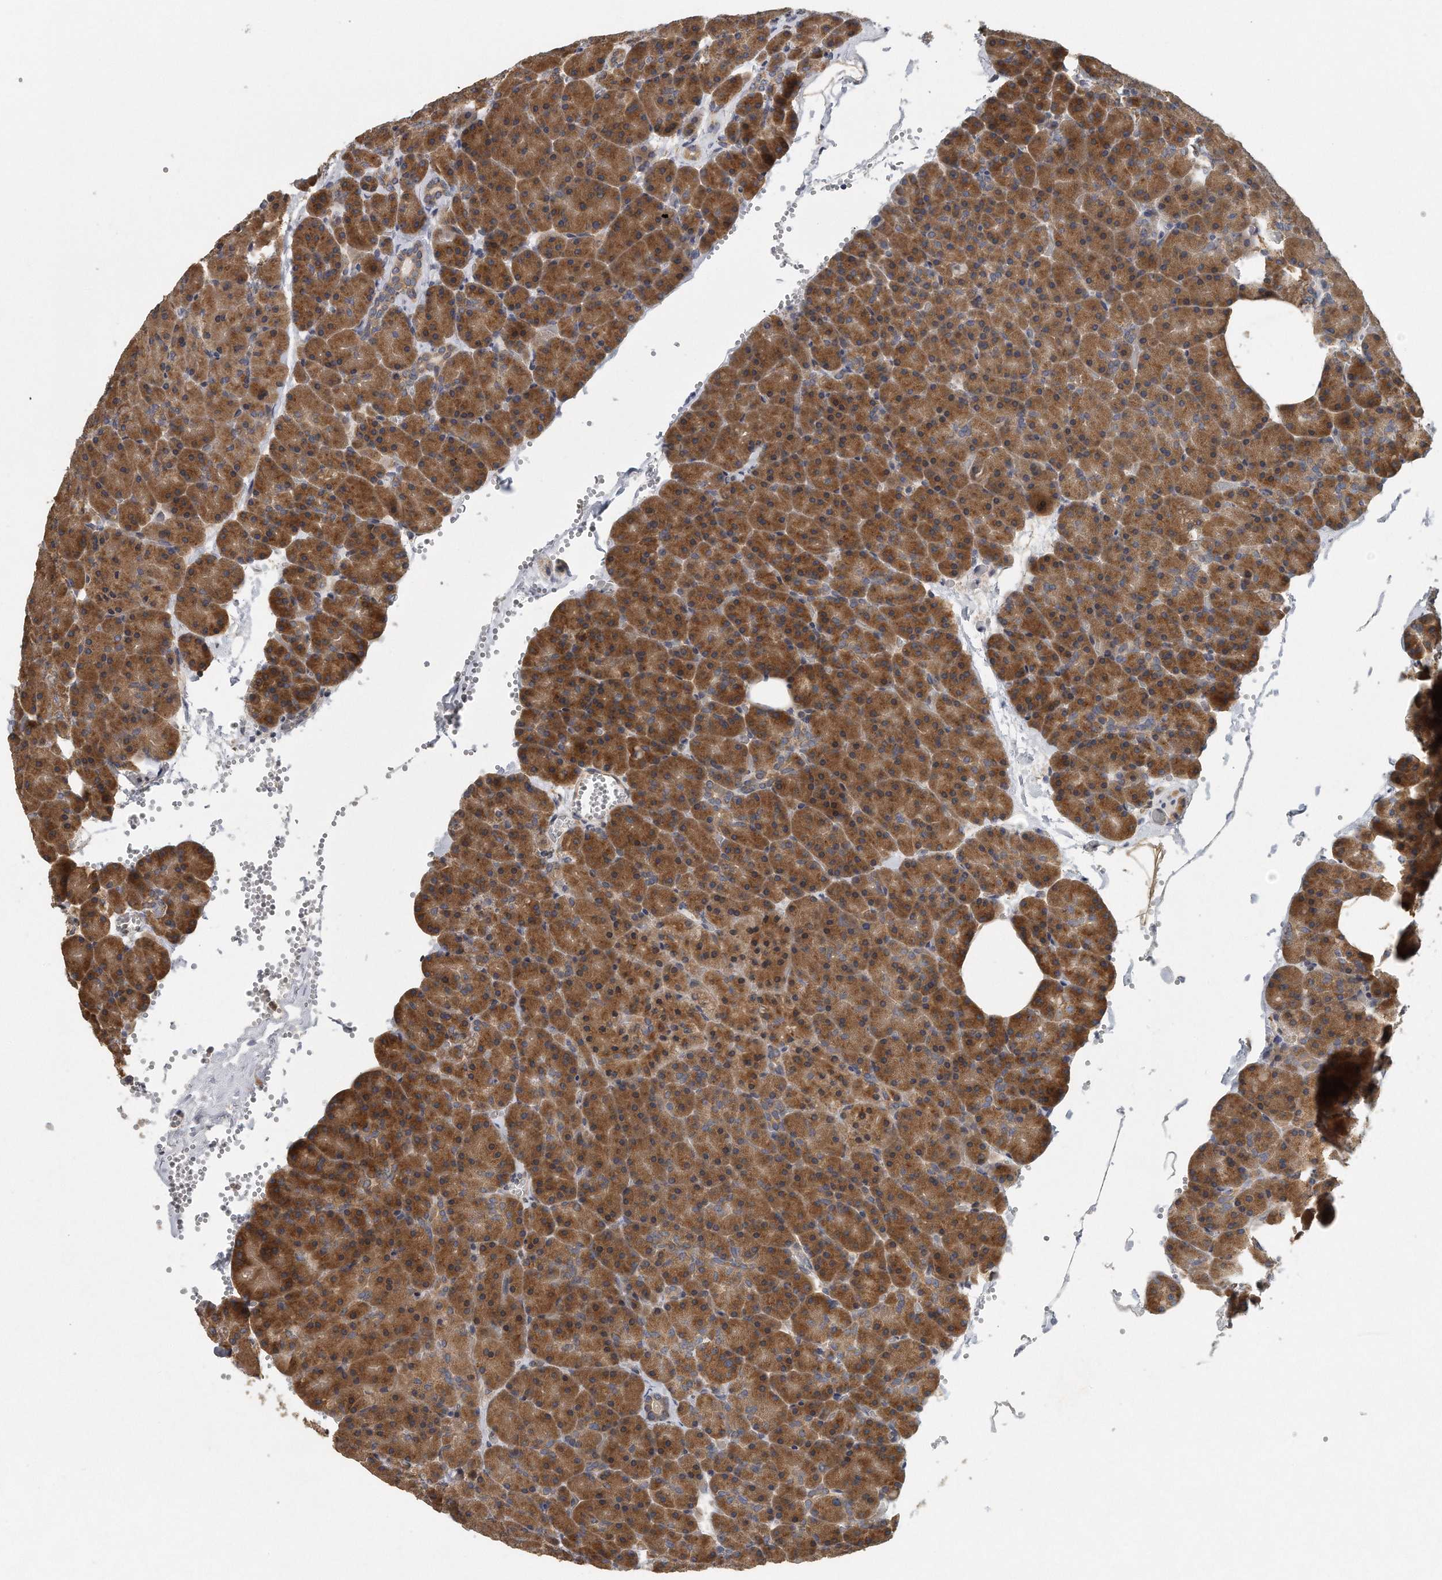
{"staining": {"intensity": "moderate", "quantity": ">75%", "location": "cytoplasmic/membranous"}, "tissue": "pancreas", "cell_type": "Exocrine glandular cells", "image_type": "normal", "snomed": [{"axis": "morphology", "description": "Normal tissue, NOS"}, {"axis": "morphology", "description": "Carcinoid, malignant, NOS"}, {"axis": "topography", "description": "Pancreas"}], "caption": "IHC image of benign pancreas: pancreas stained using IHC demonstrates medium levels of moderate protein expression localized specifically in the cytoplasmic/membranous of exocrine glandular cells, appearing as a cytoplasmic/membranous brown color.", "gene": "EIF3I", "patient": {"sex": "female", "age": 35}}